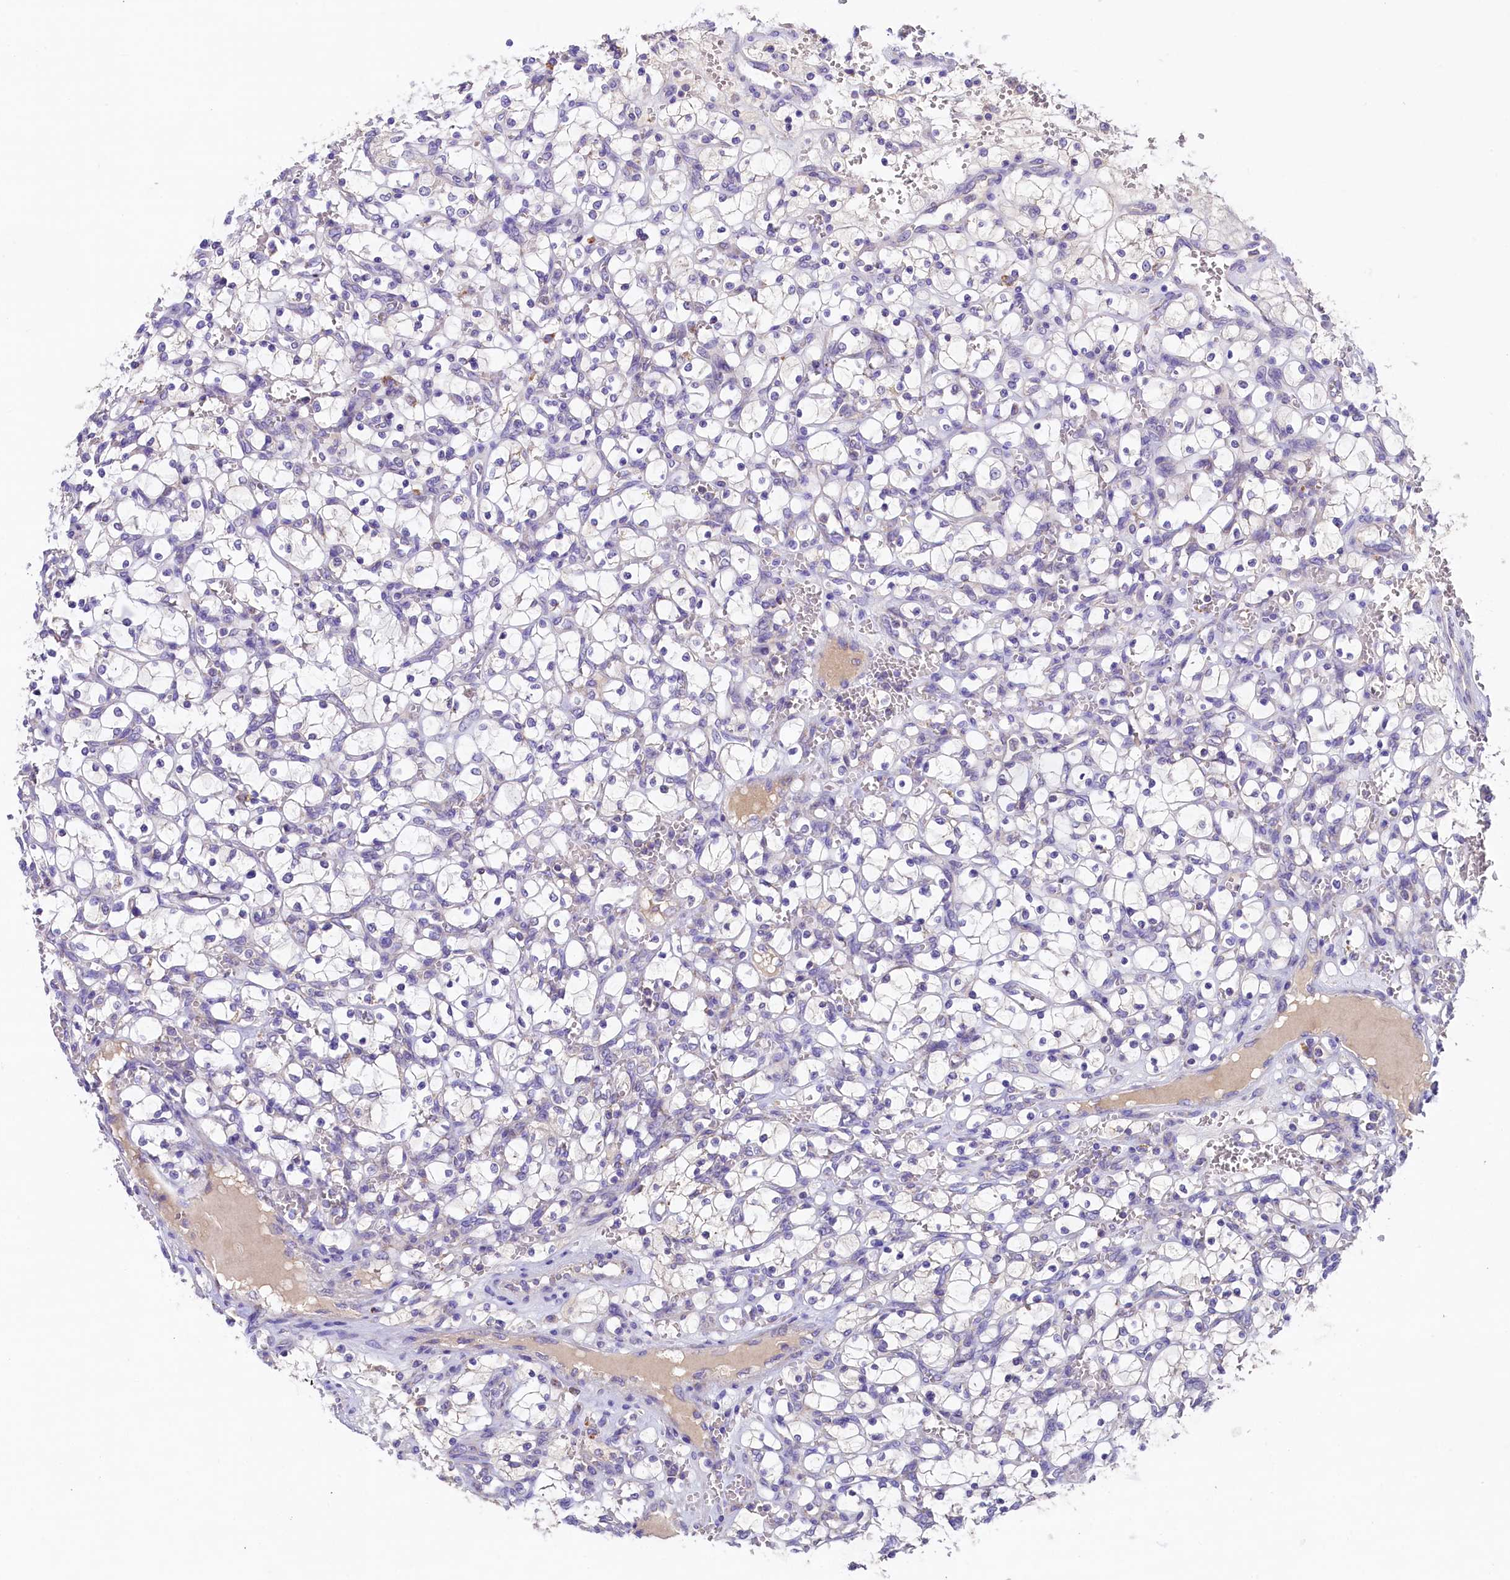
{"staining": {"intensity": "negative", "quantity": "none", "location": "none"}, "tissue": "renal cancer", "cell_type": "Tumor cells", "image_type": "cancer", "snomed": [{"axis": "morphology", "description": "Adenocarcinoma, NOS"}, {"axis": "topography", "description": "Kidney"}], "caption": "This is an immunohistochemistry (IHC) photomicrograph of human renal cancer. There is no positivity in tumor cells.", "gene": "PMPCB", "patient": {"sex": "female", "age": 69}}